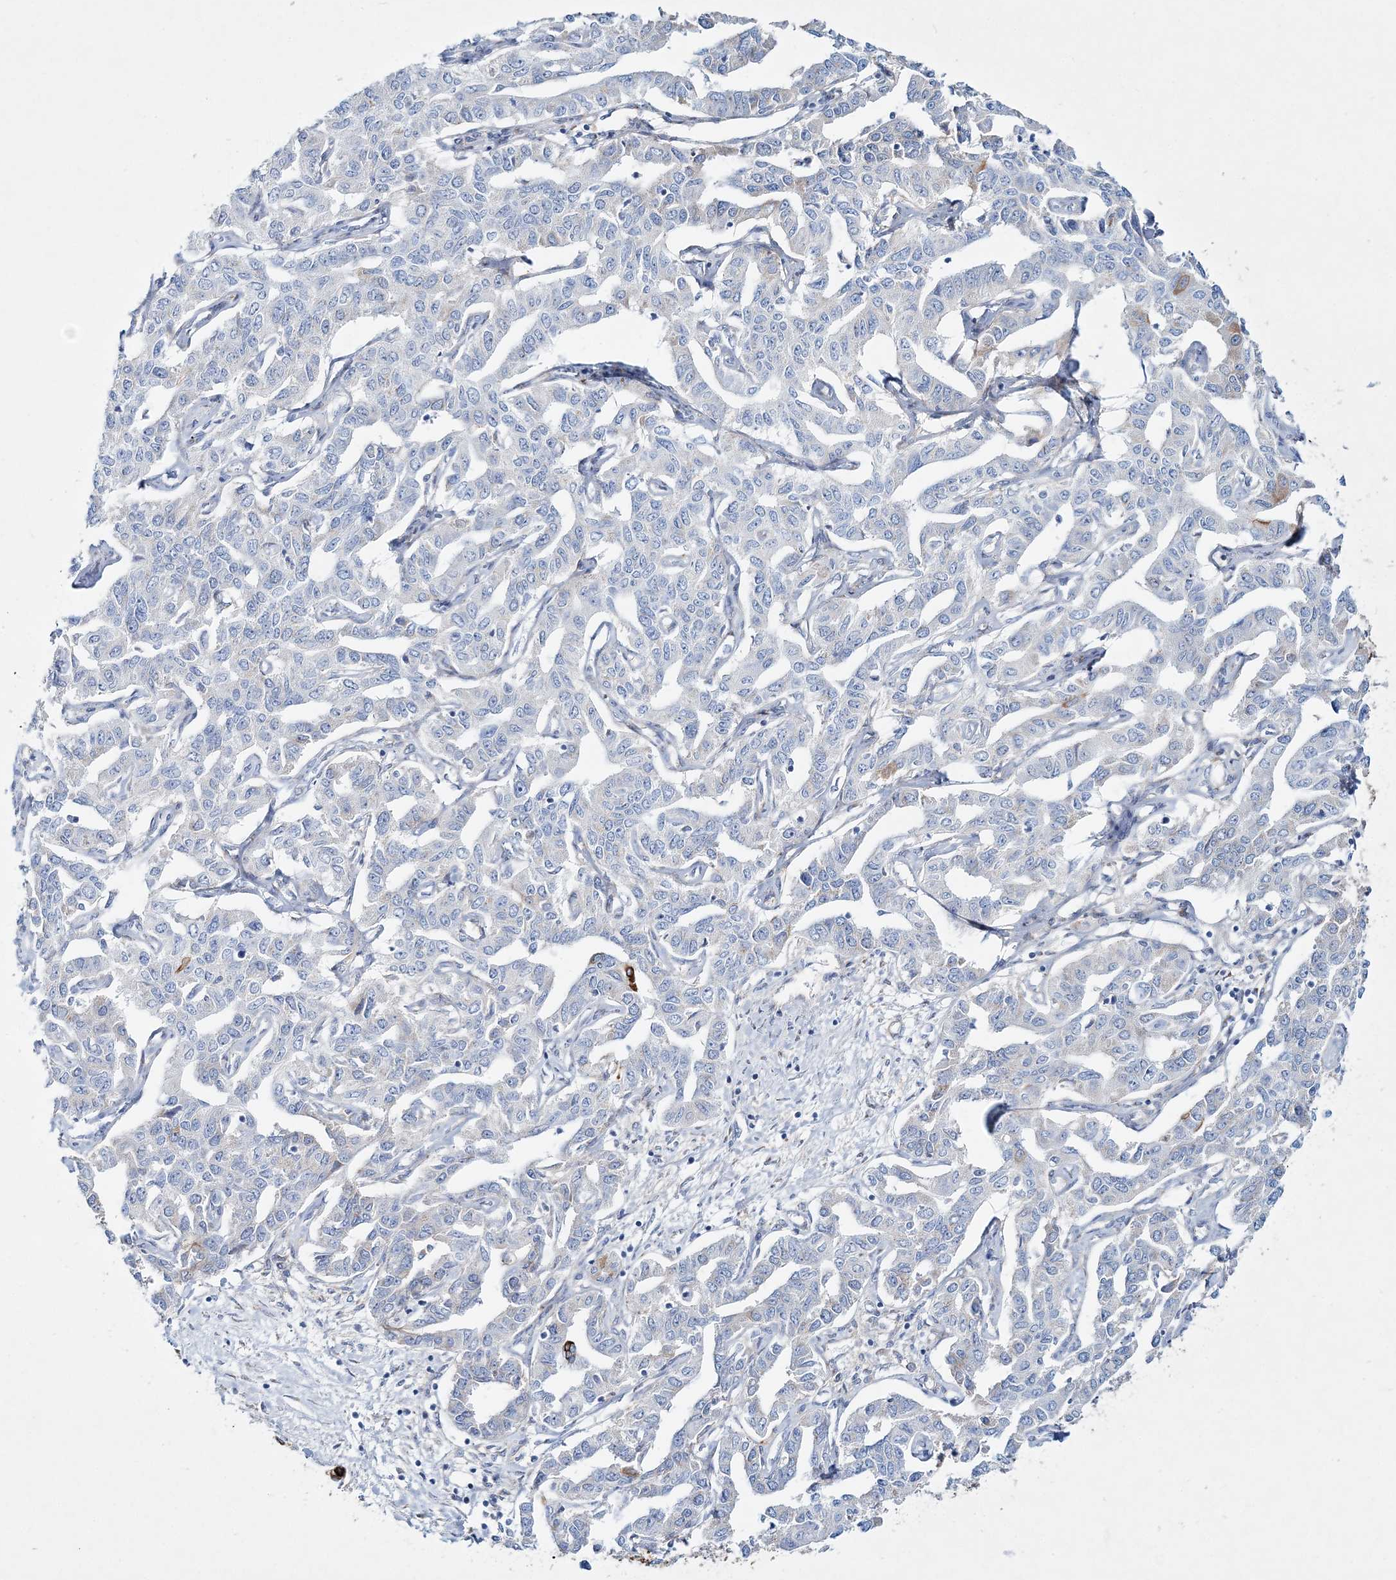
{"staining": {"intensity": "negative", "quantity": "none", "location": "none"}, "tissue": "liver cancer", "cell_type": "Tumor cells", "image_type": "cancer", "snomed": [{"axis": "morphology", "description": "Cholangiocarcinoma"}, {"axis": "topography", "description": "Liver"}], "caption": "Photomicrograph shows no significant protein positivity in tumor cells of cholangiocarcinoma (liver).", "gene": "ADGRL1", "patient": {"sex": "male", "age": 59}}